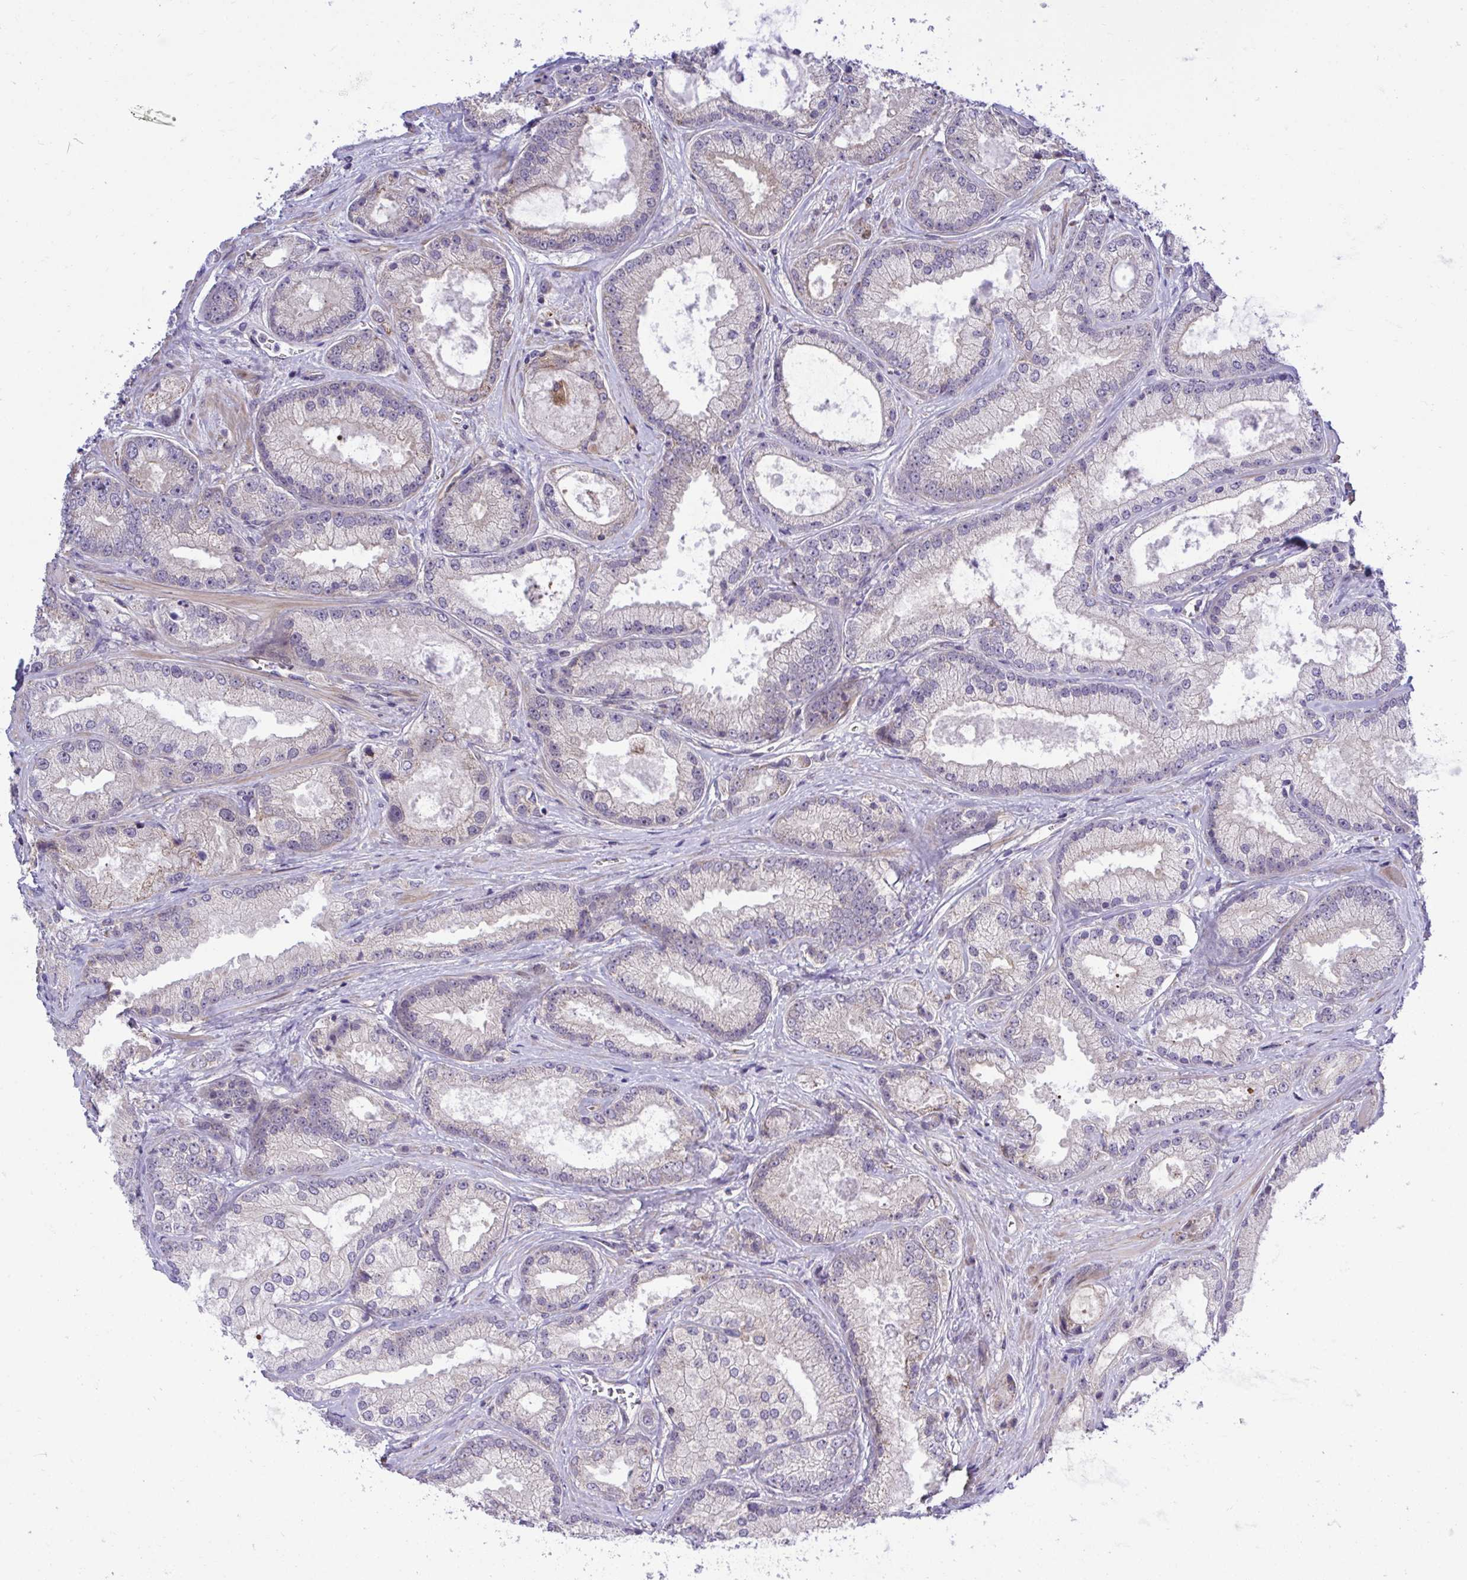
{"staining": {"intensity": "weak", "quantity": "<25%", "location": "cytoplasmic/membranous"}, "tissue": "prostate cancer", "cell_type": "Tumor cells", "image_type": "cancer", "snomed": [{"axis": "morphology", "description": "Adenocarcinoma, High grade"}, {"axis": "topography", "description": "Prostate"}], "caption": "A high-resolution micrograph shows IHC staining of high-grade adenocarcinoma (prostate), which demonstrates no significant expression in tumor cells.", "gene": "XAF1", "patient": {"sex": "male", "age": 67}}